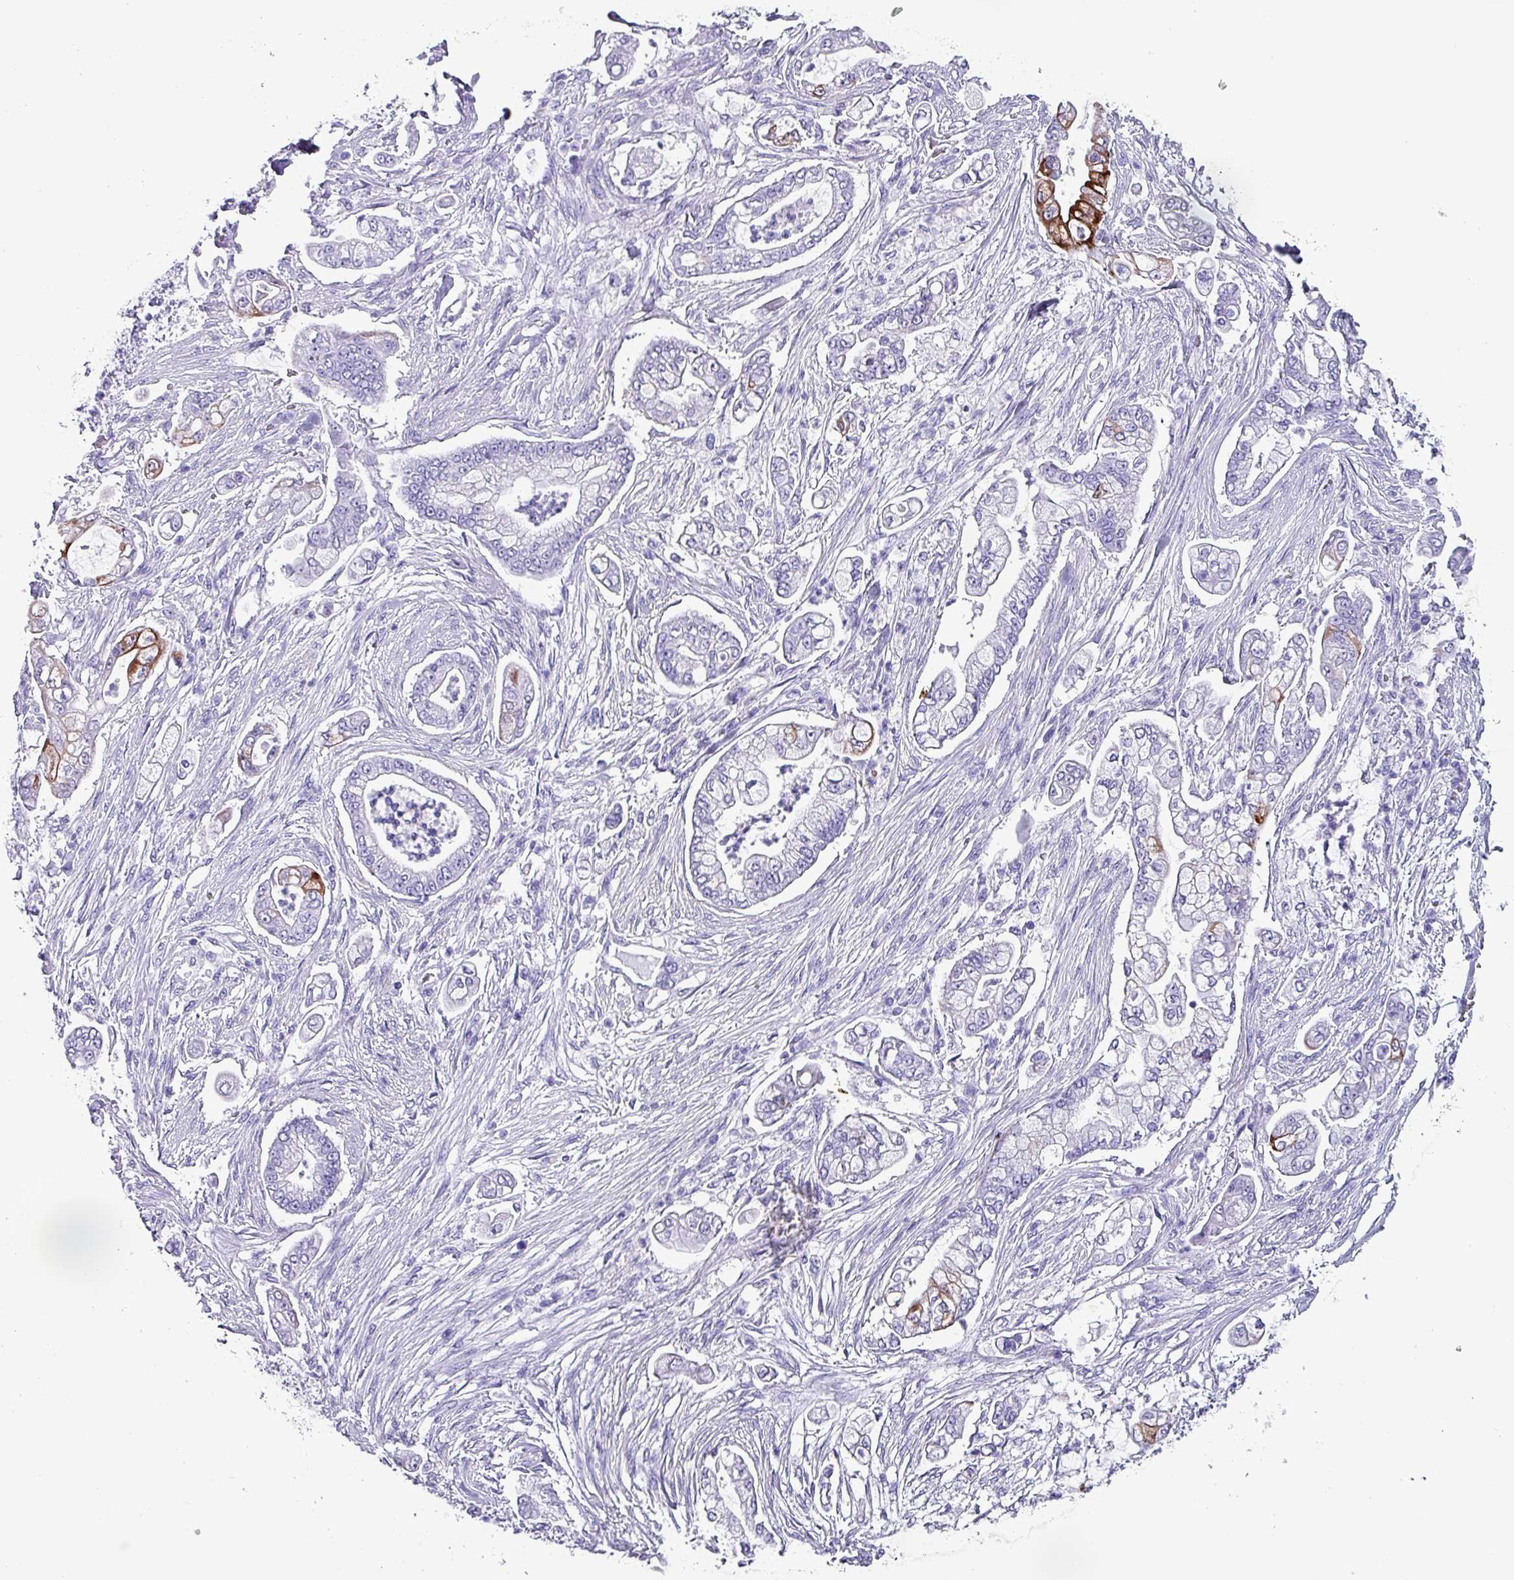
{"staining": {"intensity": "strong", "quantity": "<25%", "location": "cytoplasmic/membranous"}, "tissue": "pancreatic cancer", "cell_type": "Tumor cells", "image_type": "cancer", "snomed": [{"axis": "morphology", "description": "Adenocarcinoma, NOS"}, {"axis": "topography", "description": "Pancreas"}], "caption": "Immunohistochemical staining of pancreatic cancer exhibits strong cytoplasmic/membranous protein positivity in about <25% of tumor cells.", "gene": "KRT6C", "patient": {"sex": "female", "age": 69}}